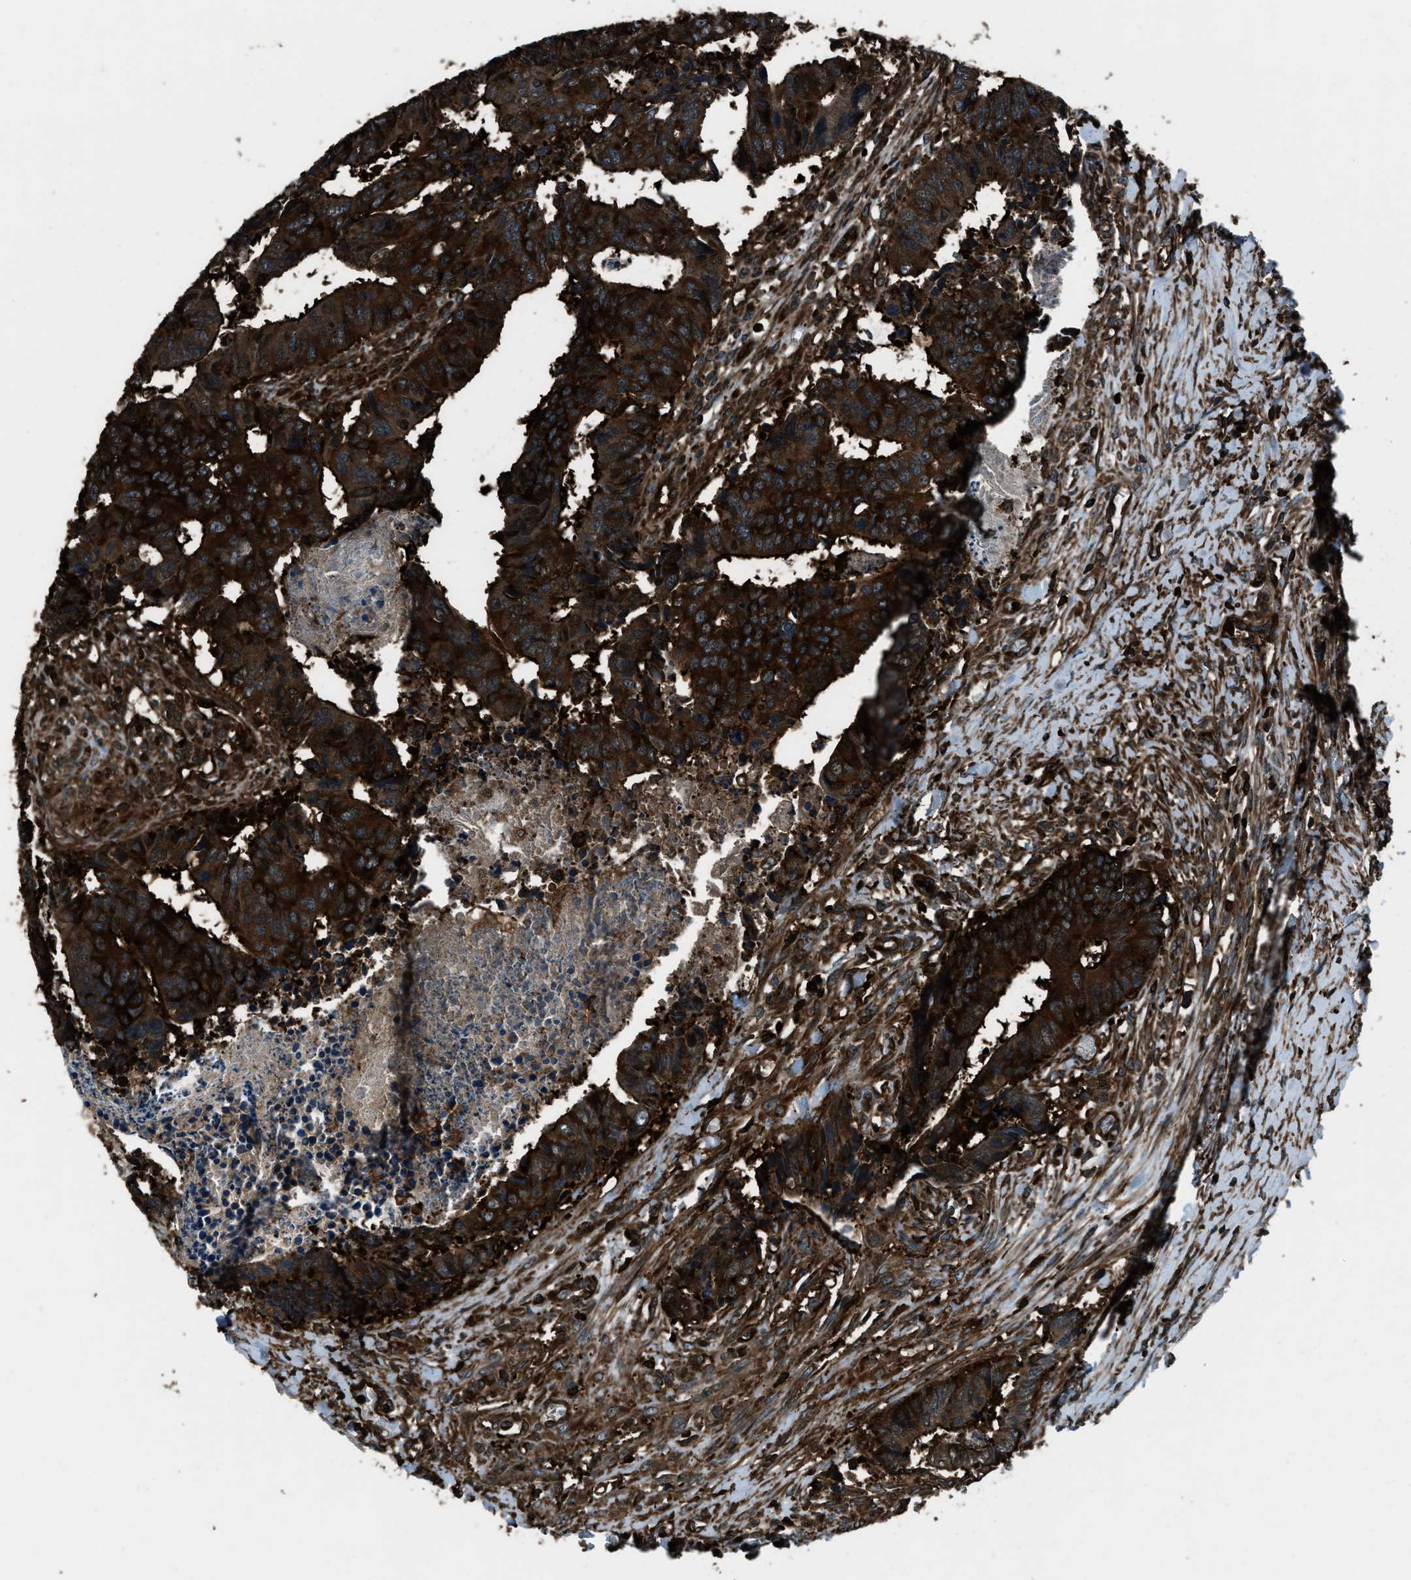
{"staining": {"intensity": "strong", "quantity": ">75%", "location": "cytoplasmic/membranous"}, "tissue": "colorectal cancer", "cell_type": "Tumor cells", "image_type": "cancer", "snomed": [{"axis": "morphology", "description": "Adenocarcinoma, NOS"}, {"axis": "topography", "description": "Rectum"}], "caption": "Immunohistochemical staining of human colorectal cancer (adenocarcinoma) exhibits high levels of strong cytoplasmic/membranous protein staining in about >75% of tumor cells. Nuclei are stained in blue.", "gene": "SNX30", "patient": {"sex": "male", "age": 84}}